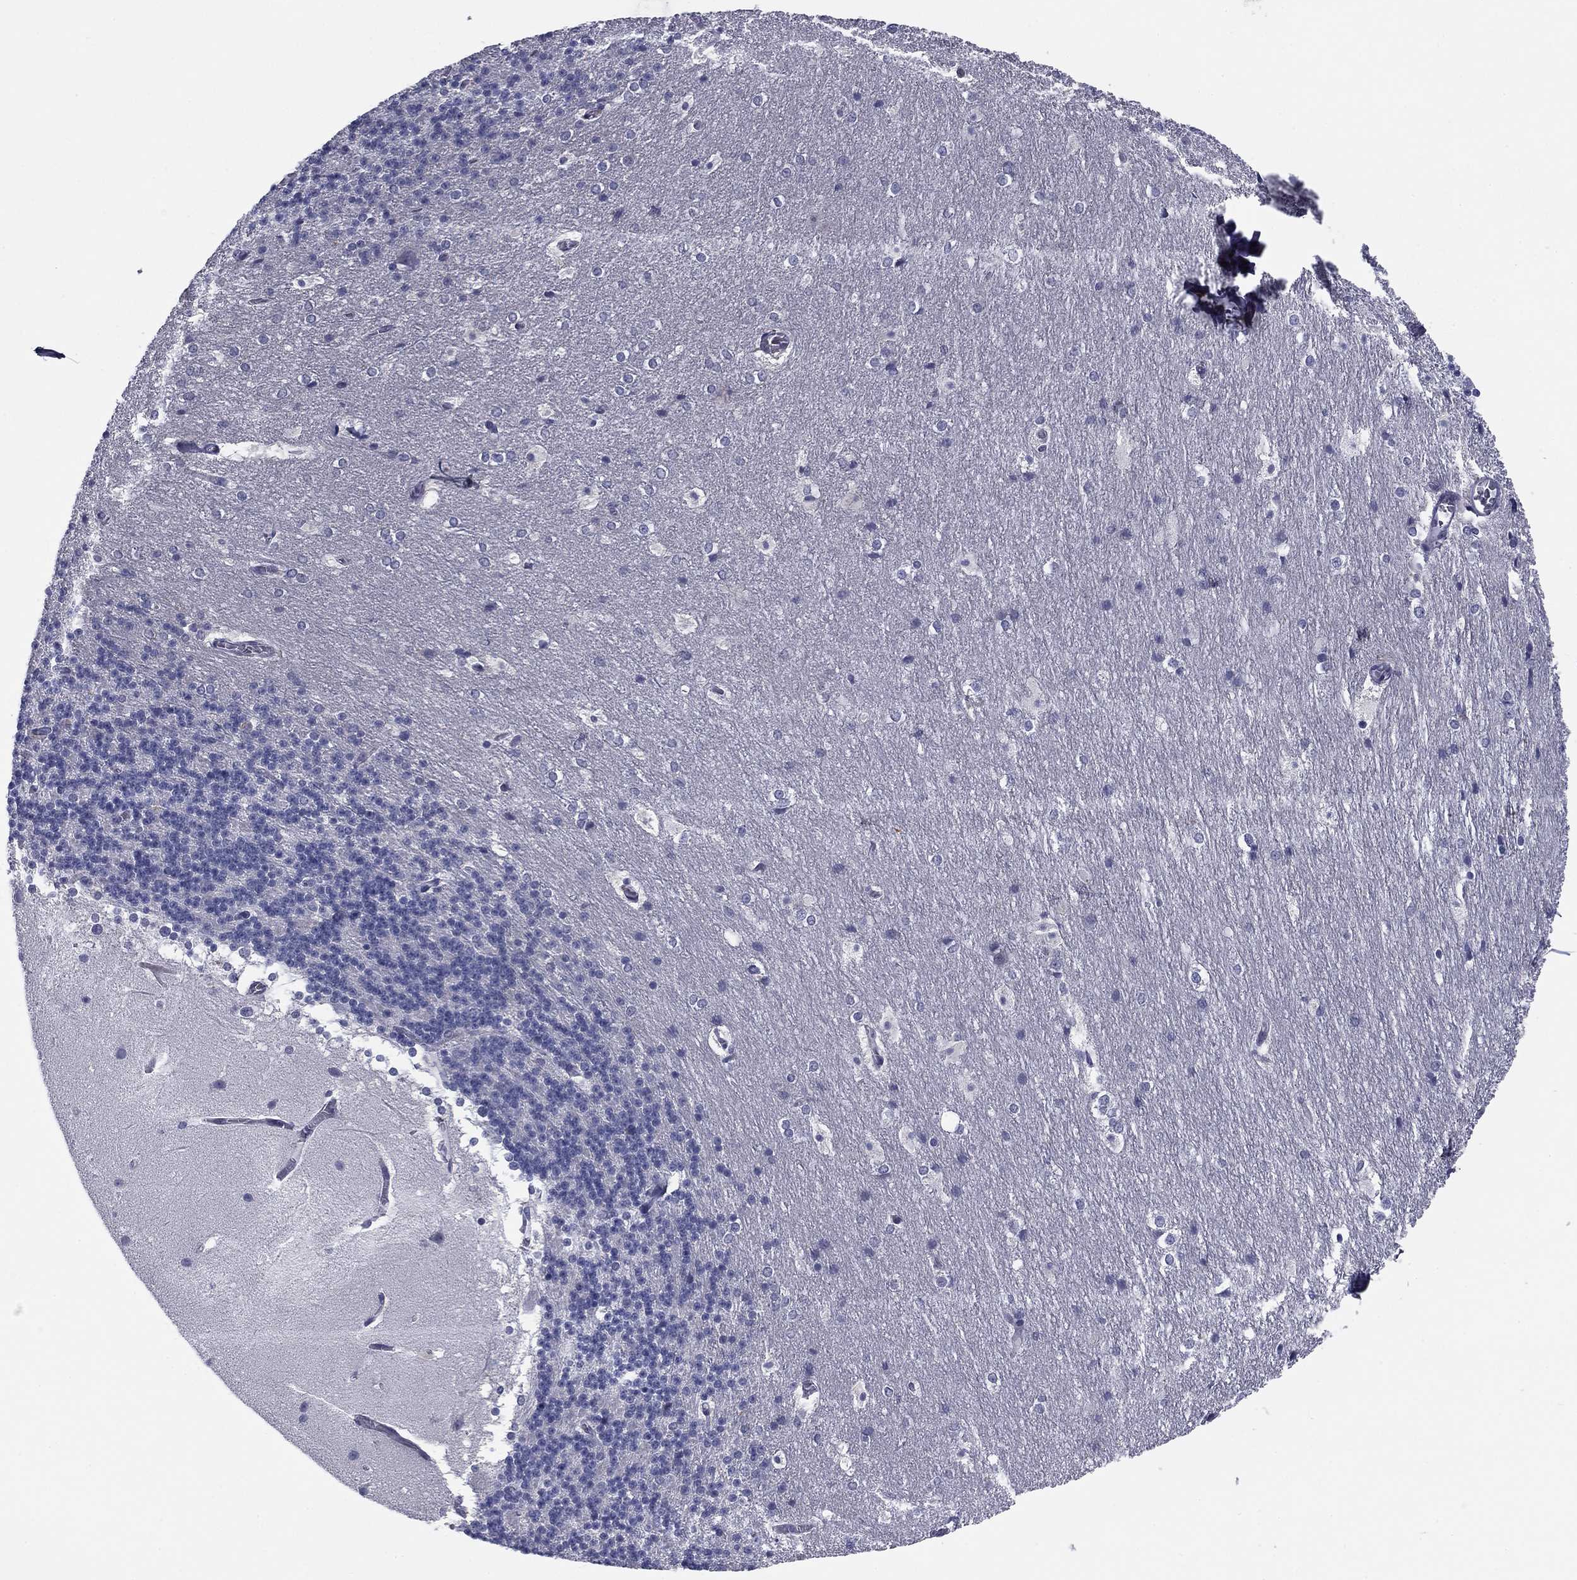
{"staining": {"intensity": "negative", "quantity": "none", "location": "none"}, "tissue": "cerebellum", "cell_type": "Cells in granular layer", "image_type": "normal", "snomed": [{"axis": "morphology", "description": "Normal tissue, NOS"}, {"axis": "topography", "description": "Cerebellum"}], "caption": "Micrograph shows no significant protein expression in cells in granular layer of normal cerebellum.", "gene": "REXO5", "patient": {"sex": "female", "age": 19}}